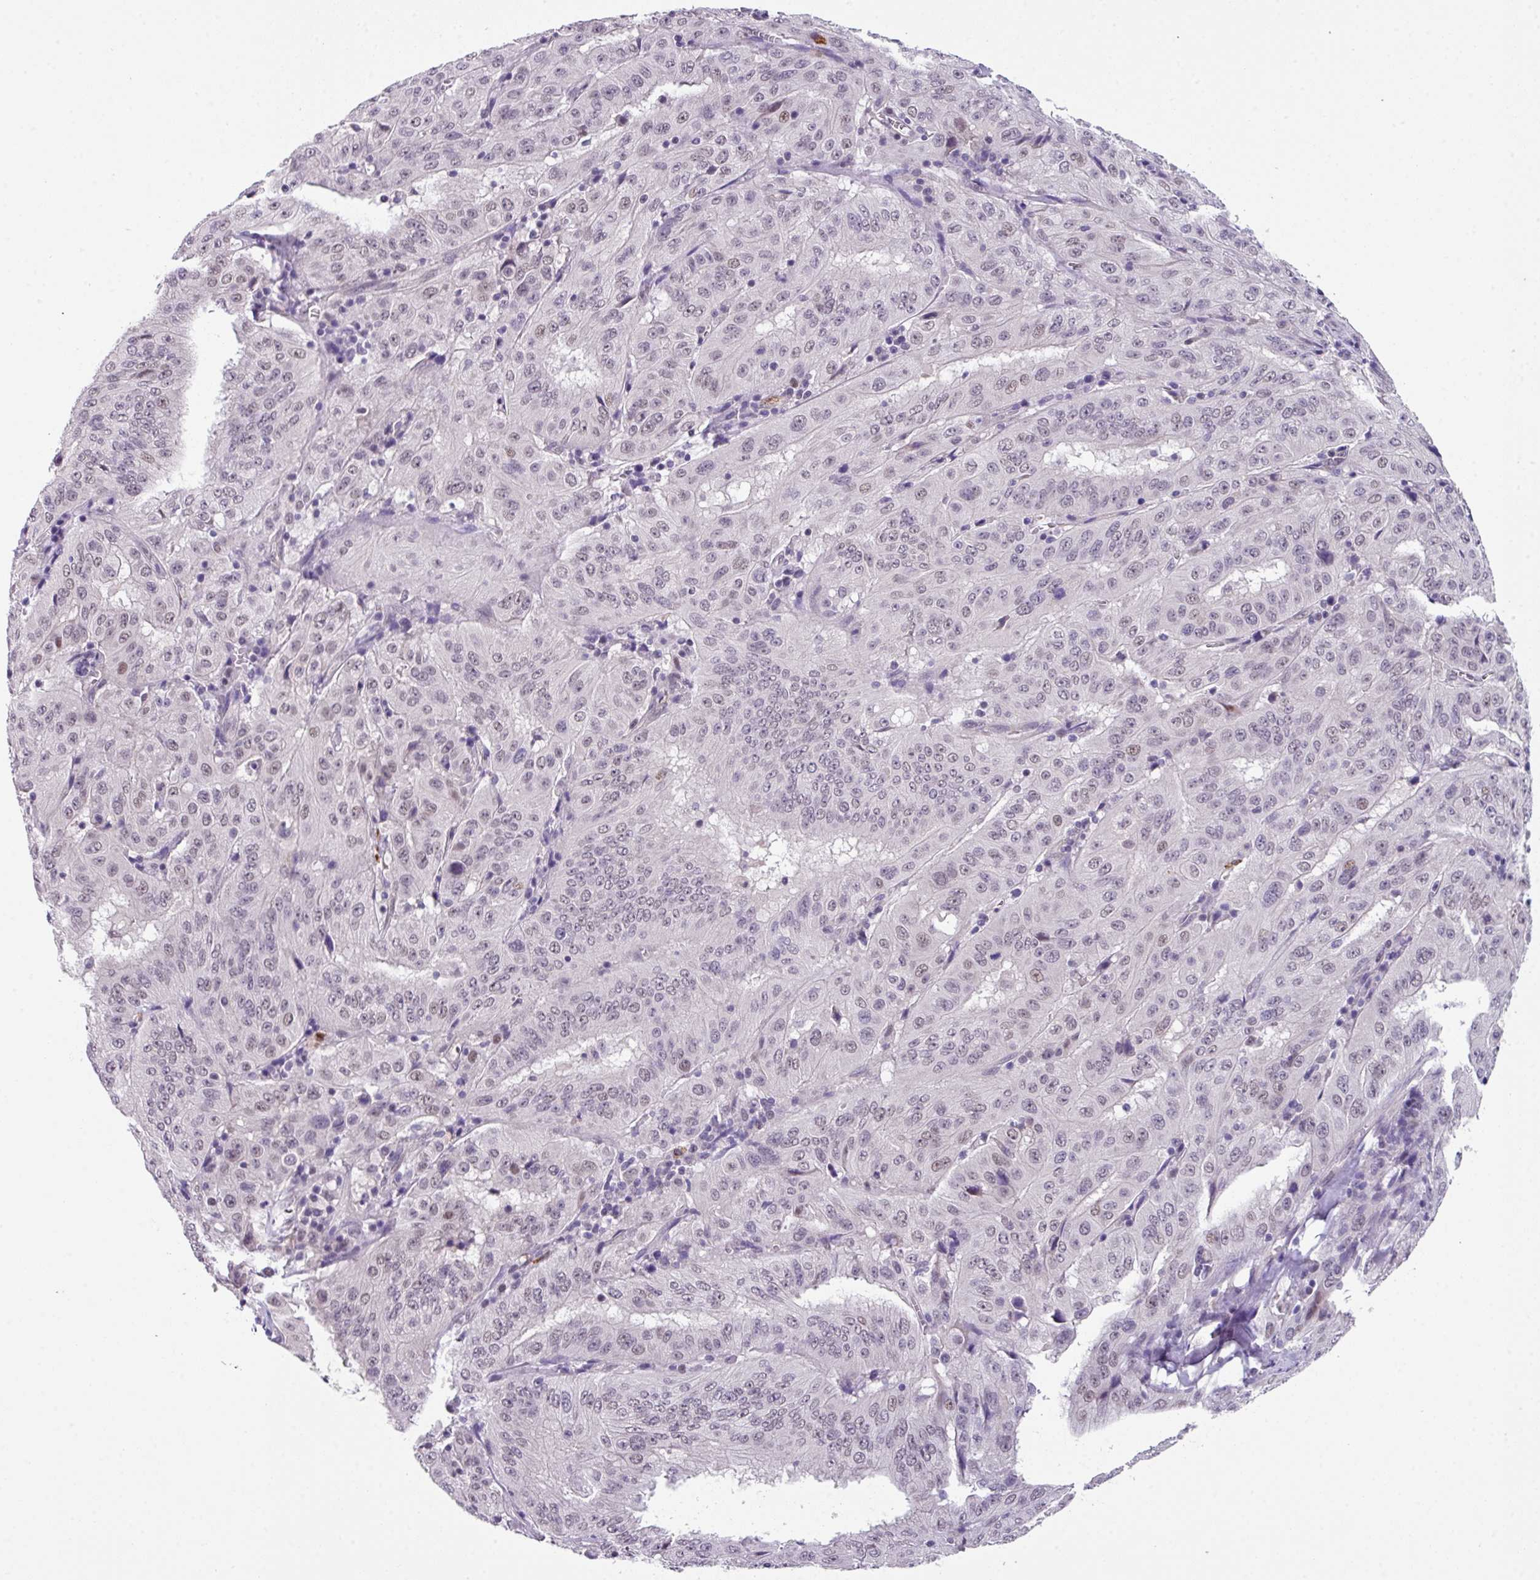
{"staining": {"intensity": "negative", "quantity": "none", "location": "none"}, "tissue": "pancreatic cancer", "cell_type": "Tumor cells", "image_type": "cancer", "snomed": [{"axis": "morphology", "description": "Adenocarcinoma, NOS"}, {"axis": "topography", "description": "Pancreas"}], "caption": "Immunohistochemical staining of adenocarcinoma (pancreatic) demonstrates no significant staining in tumor cells.", "gene": "ZFP3", "patient": {"sex": "male", "age": 63}}